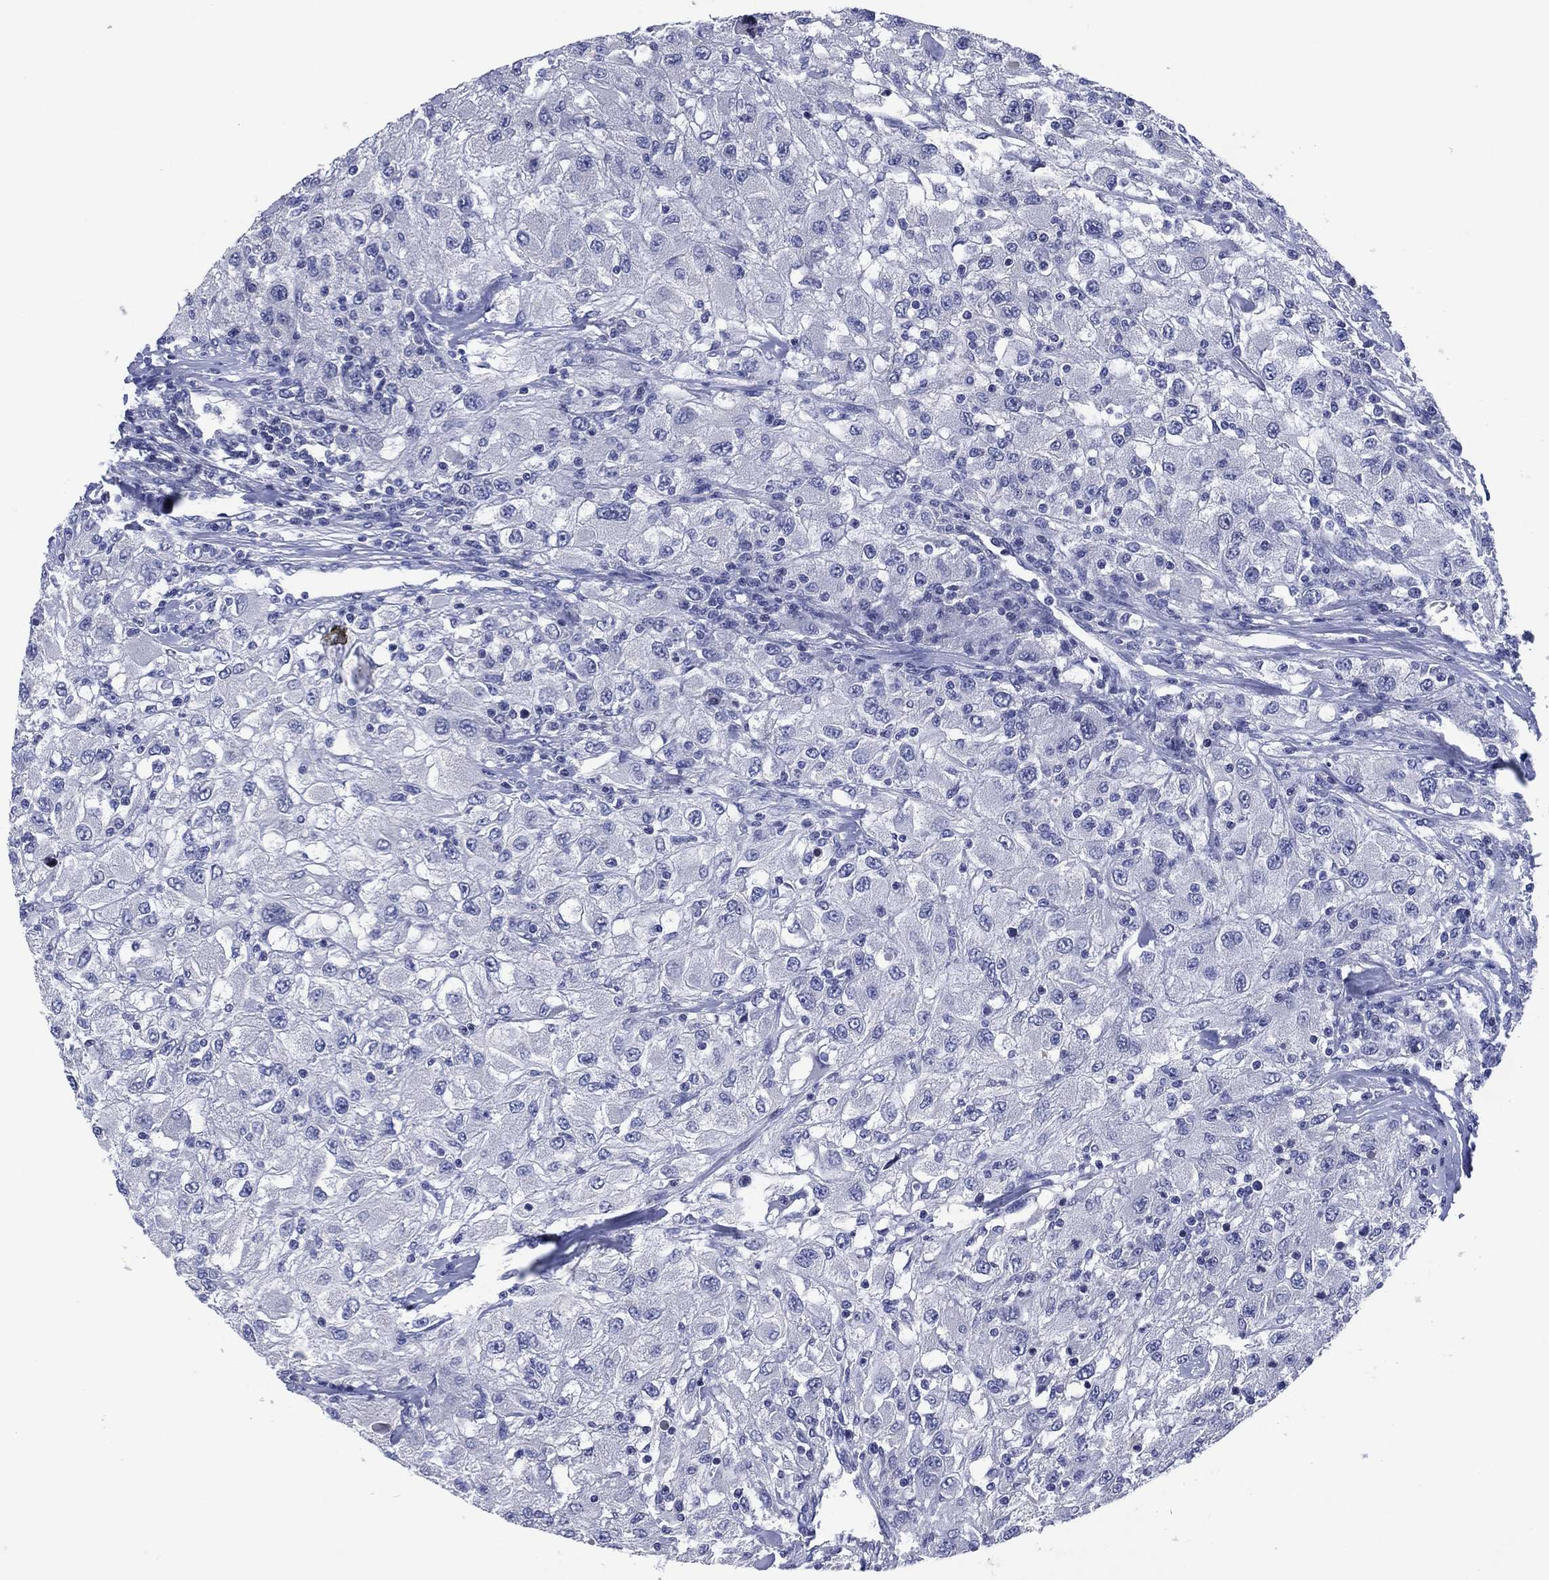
{"staining": {"intensity": "negative", "quantity": "none", "location": "none"}, "tissue": "renal cancer", "cell_type": "Tumor cells", "image_type": "cancer", "snomed": [{"axis": "morphology", "description": "Adenocarcinoma, NOS"}, {"axis": "topography", "description": "Kidney"}], "caption": "The image reveals no significant positivity in tumor cells of renal adenocarcinoma.", "gene": "USP26", "patient": {"sex": "female", "age": 67}}